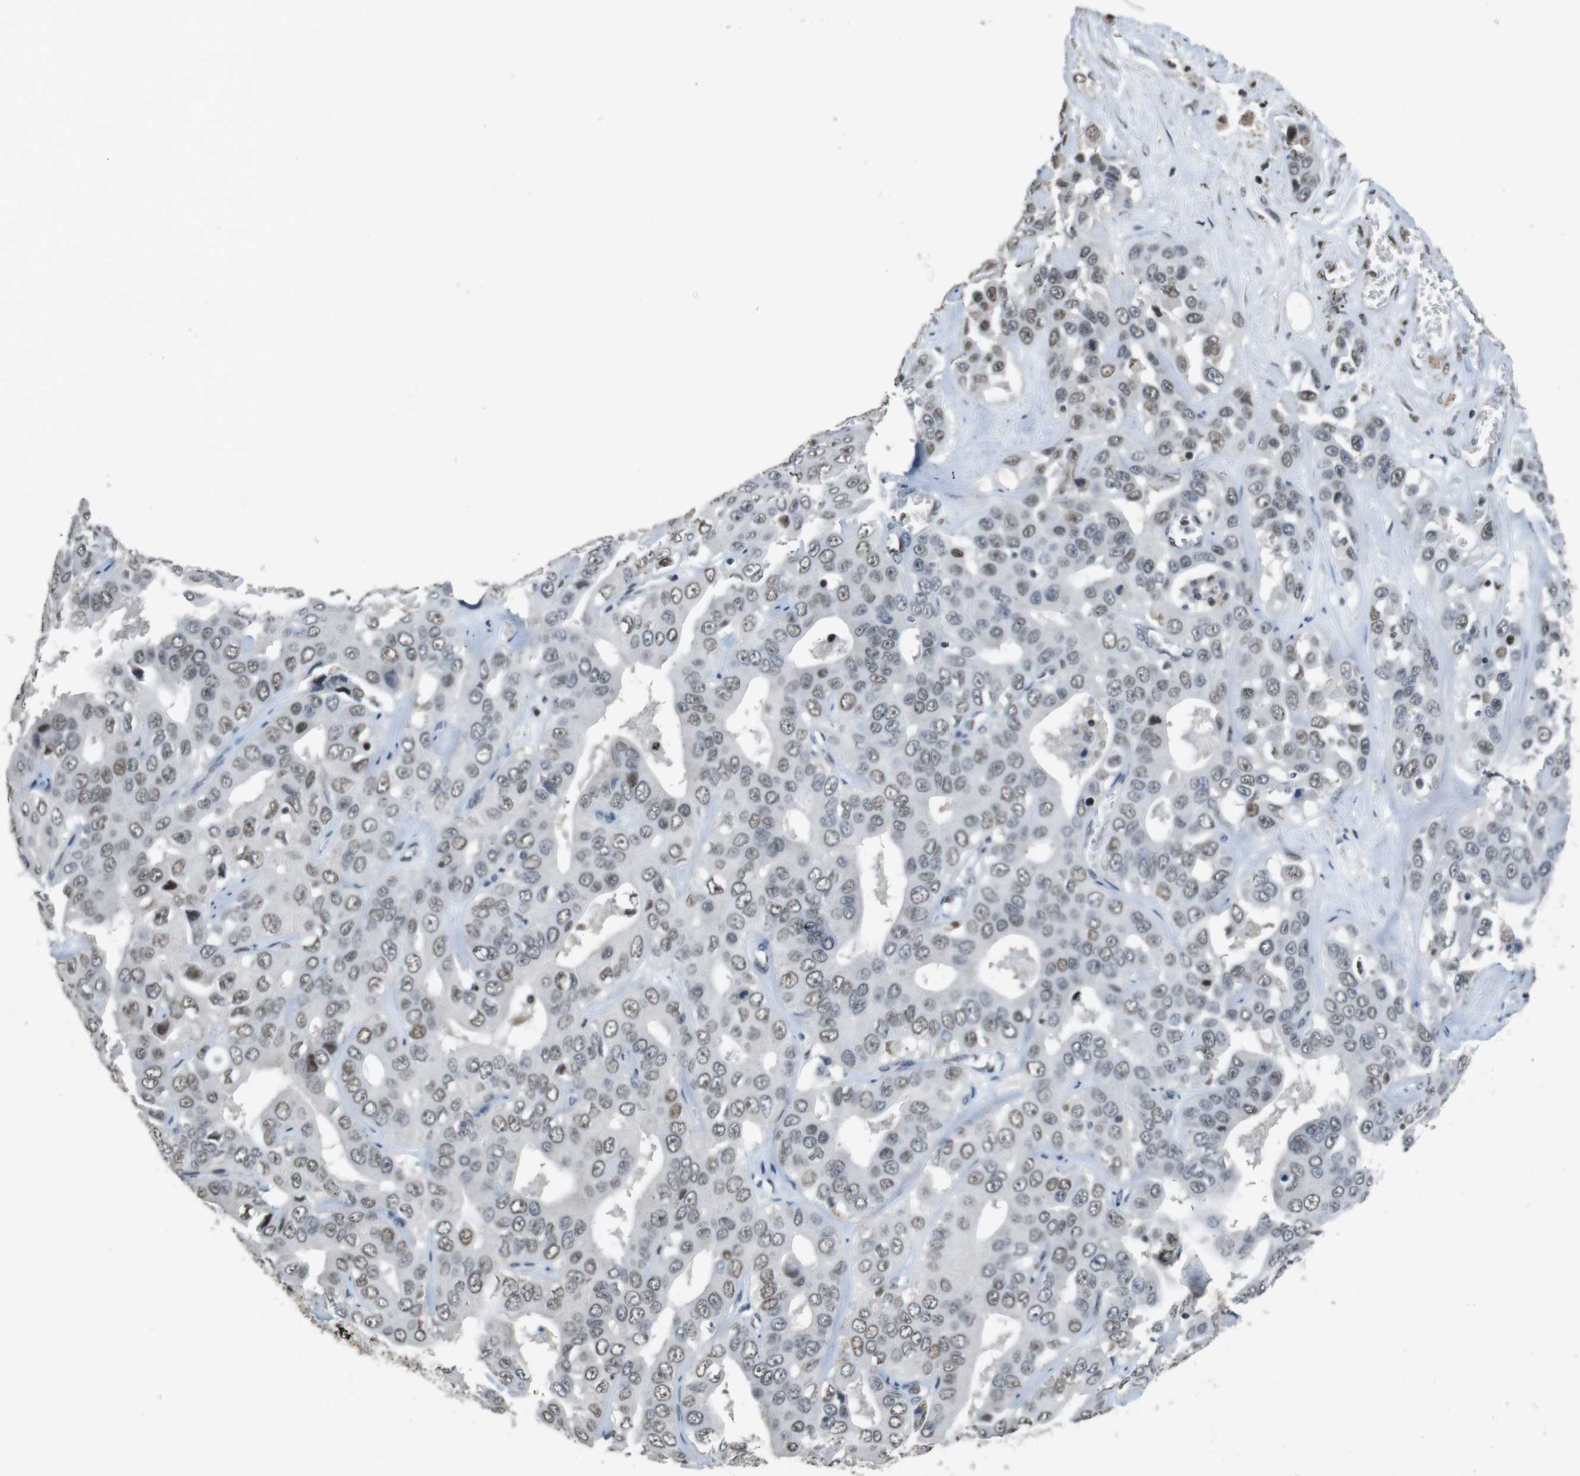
{"staining": {"intensity": "weak", "quantity": "<25%", "location": "nuclear"}, "tissue": "liver cancer", "cell_type": "Tumor cells", "image_type": "cancer", "snomed": [{"axis": "morphology", "description": "Cholangiocarcinoma"}, {"axis": "topography", "description": "Liver"}], "caption": "IHC of human liver cancer (cholangiocarcinoma) exhibits no staining in tumor cells. (Brightfield microscopy of DAB (3,3'-diaminobenzidine) immunohistochemistry (IHC) at high magnification).", "gene": "CSNK2B", "patient": {"sex": "female", "age": 52}}